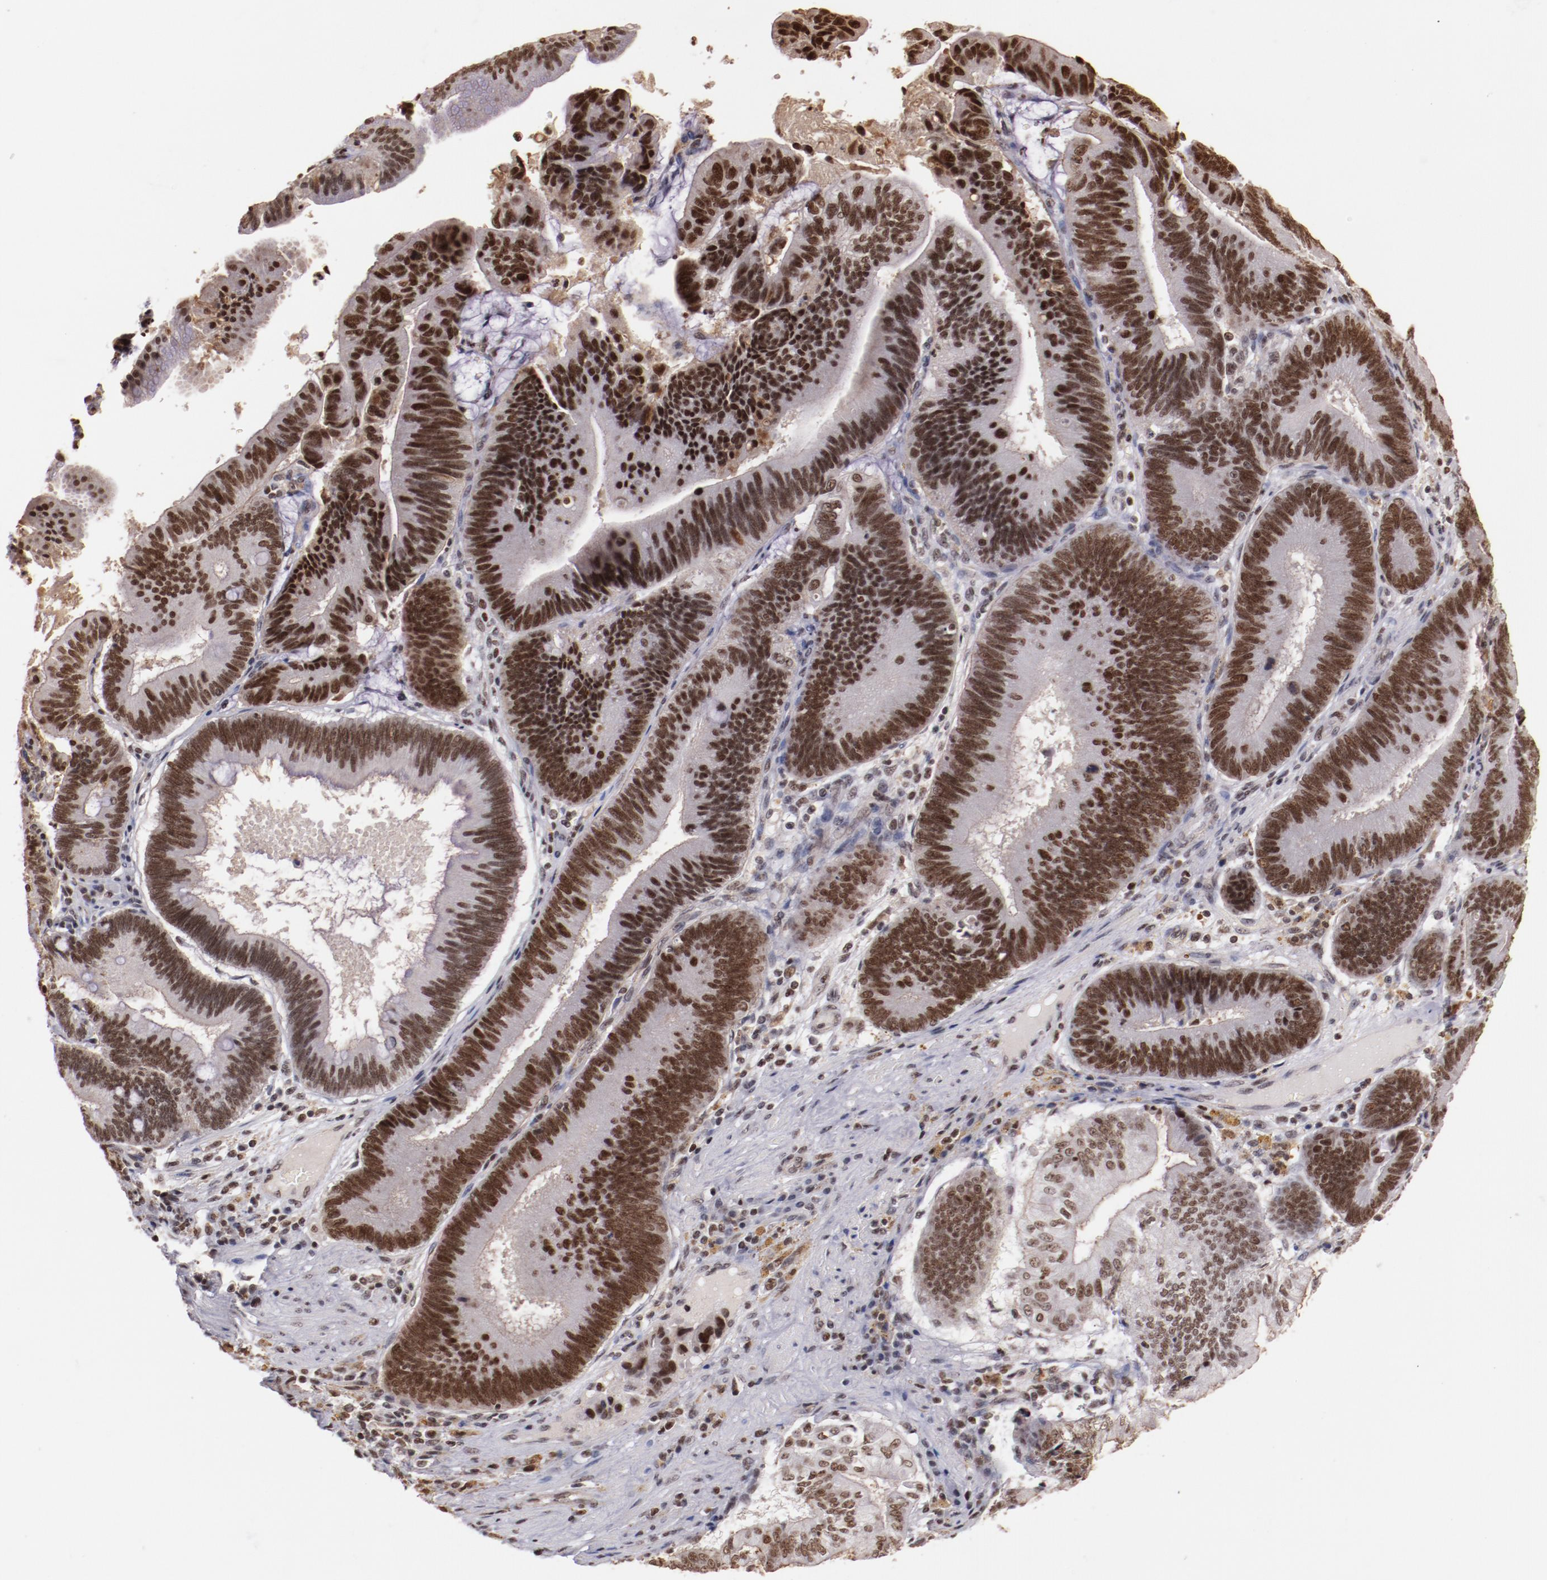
{"staining": {"intensity": "moderate", "quantity": ">75%", "location": "nuclear"}, "tissue": "pancreatic cancer", "cell_type": "Tumor cells", "image_type": "cancer", "snomed": [{"axis": "morphology", "description": "Adenocarcinoma, NOS"}, {"axis": "topography", "description": "Pancreas"}], "caption": "Moderate nuclear positivity for a protein is identified in approximately >75% of tumor cells of pancreatic cancer (adenocarcinoma) using IHC.", "gene": "STAG2", "patient": {"sex": "male", "age": 82}}